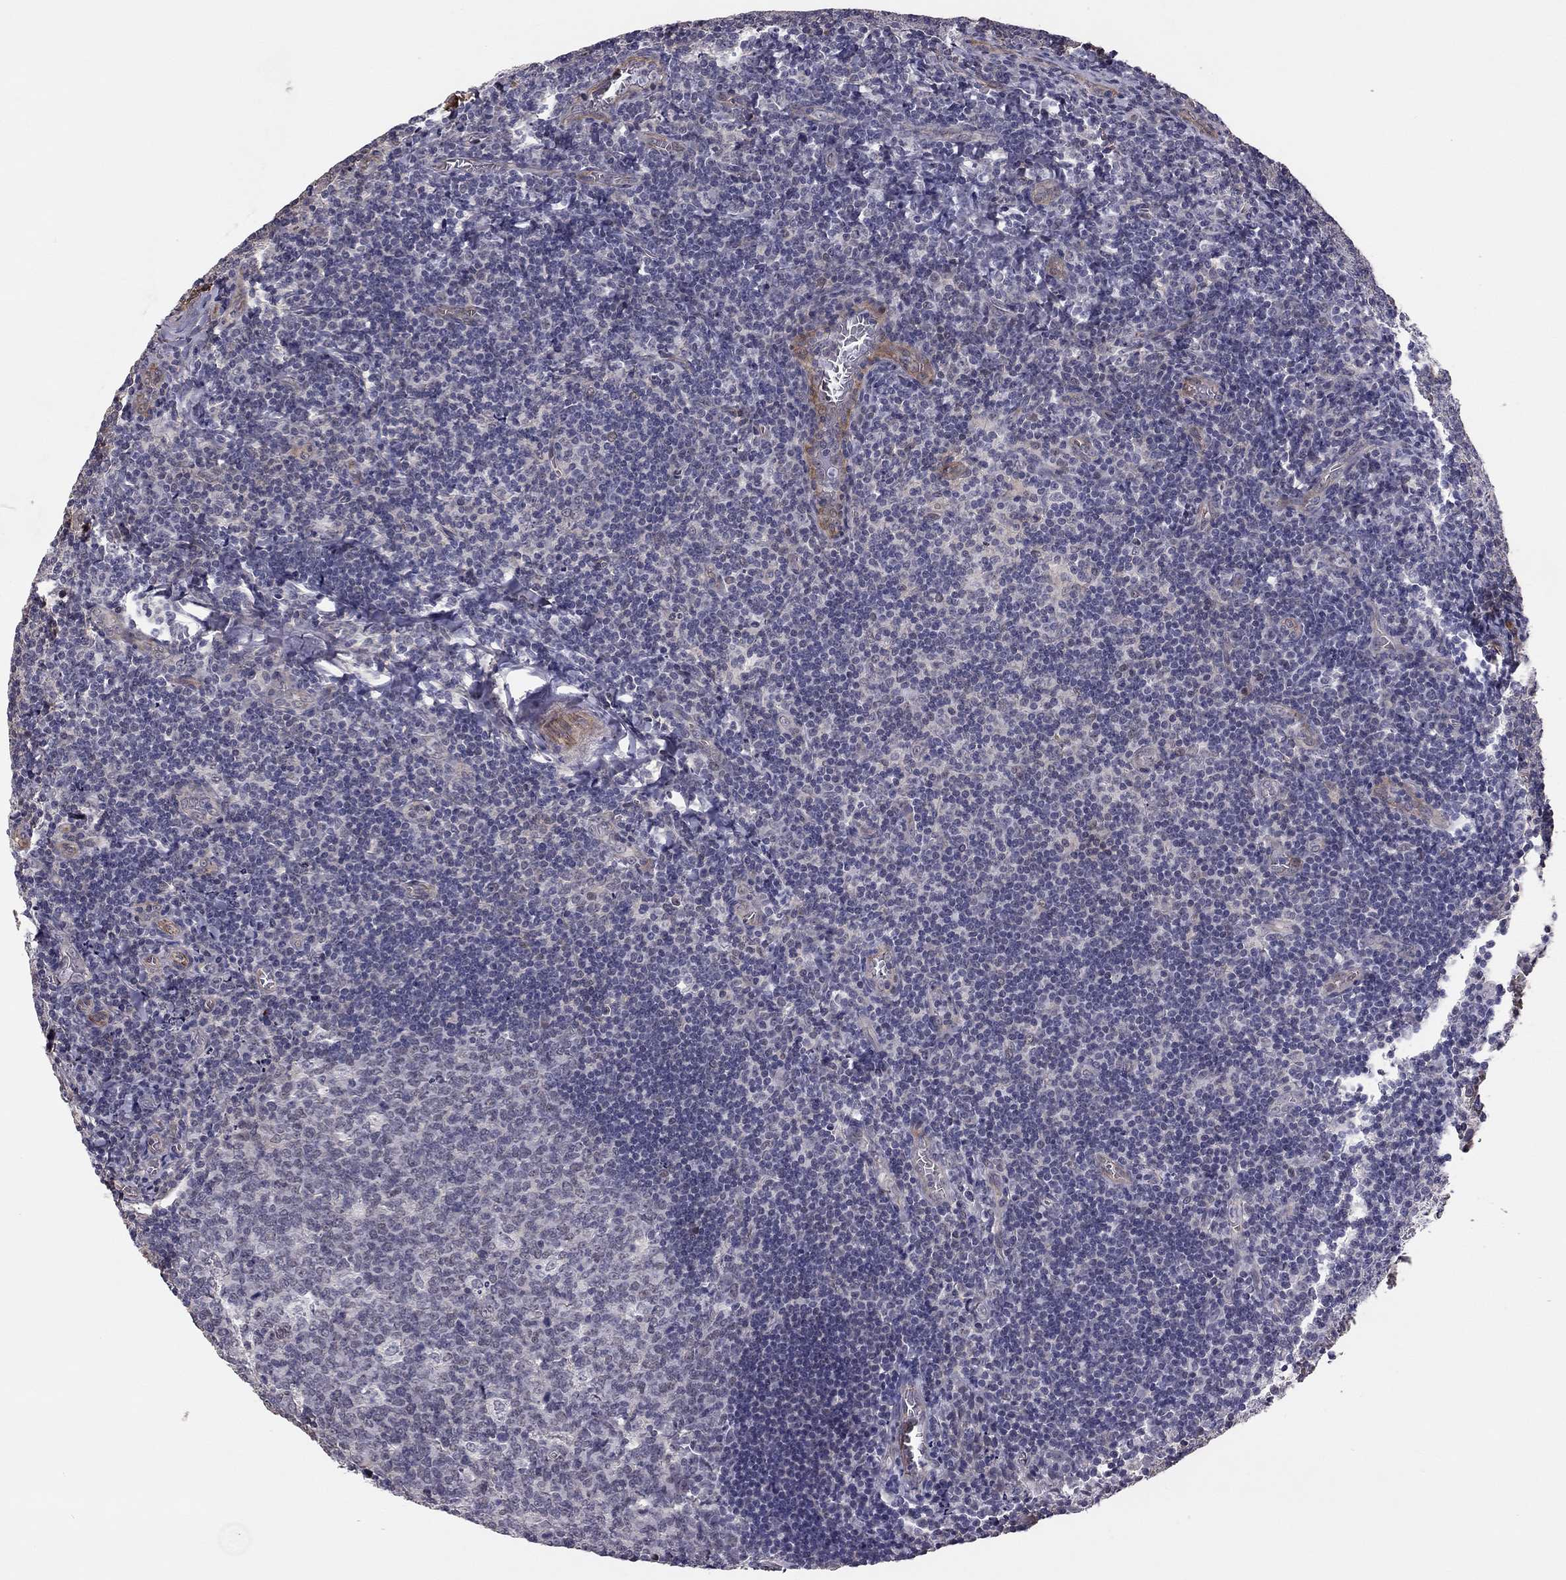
{"staining": {"intensity": "negative", "quantity": "none", "location": "none"}, "tissue": "tonsil", "cell_type": "Germinal center cells", "image_type": "normal", "snomed": [{"axis": "morphology", "description": "Normal tissue, NOS"}, {"axis": "morphology", "description": "Inflammation, NOS"}, {"axis": "topography", "description": "Tonsil"}], "caption": "DAB immunohistochemical staining of benign human tonsil displays no significant expression in germinal center cells. Brightfield microscopy of immunohistochemistry (IHC) stained with DAB (3,3'-diaminobenzidine) (brown) and hematoxylin (blue), captured at high magnification.", "gene": "GJB4", "patient": {"sex": "female", "age": 31}}